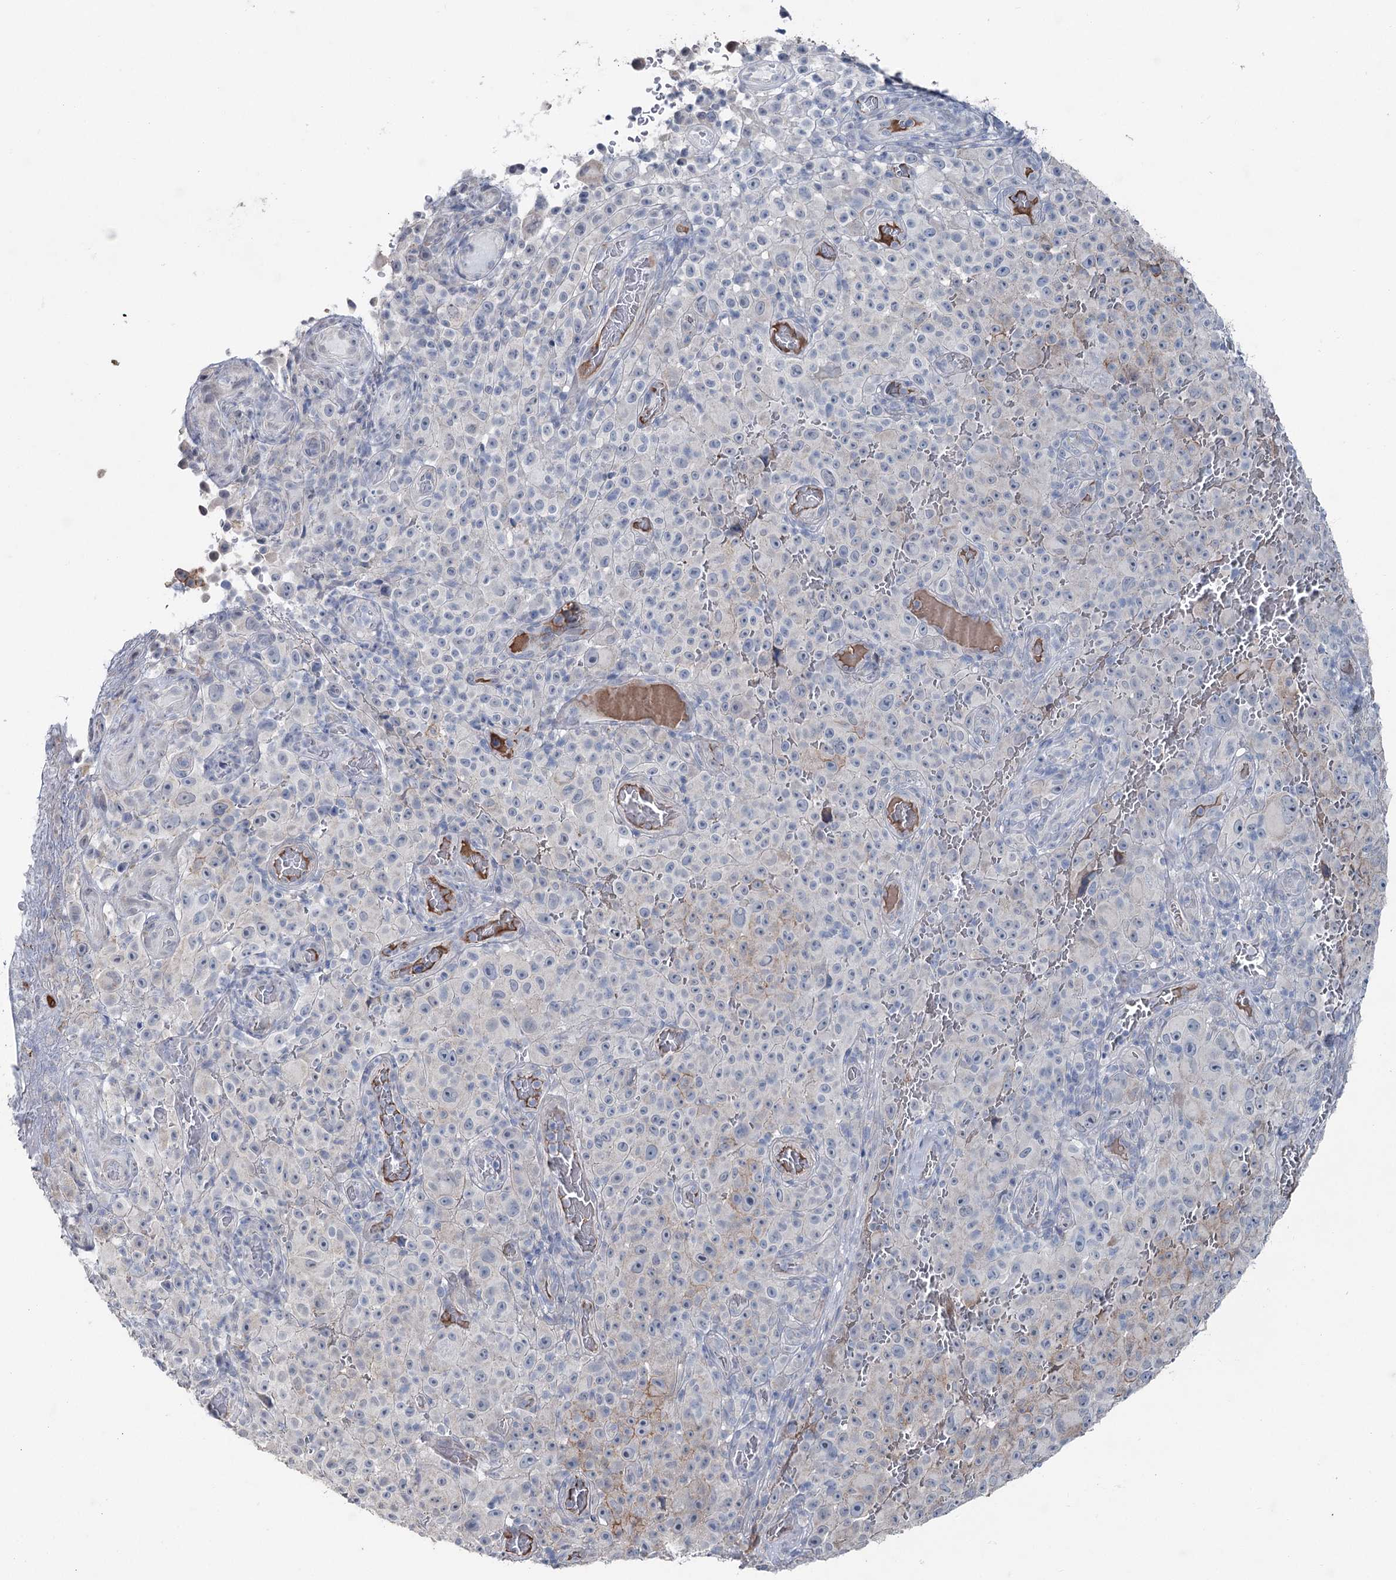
{"staining": {"intensity": "negative", "quantity": "none", "location": "none"}, "tissue": "melanoma", "cell_type": "Tumor cells", "image_type": "cancer", "snomed": [{"axis": "morphology", "description": "Malignant melanoma, NOS"}, {"axis": "topography", "description": "Skin"}], "caption": "A photomicrograph of human malignant melanoma is negative for staining in tumor cells.", "gene": "FAM120B", "patient": {"sex": "female", "age": 82}}